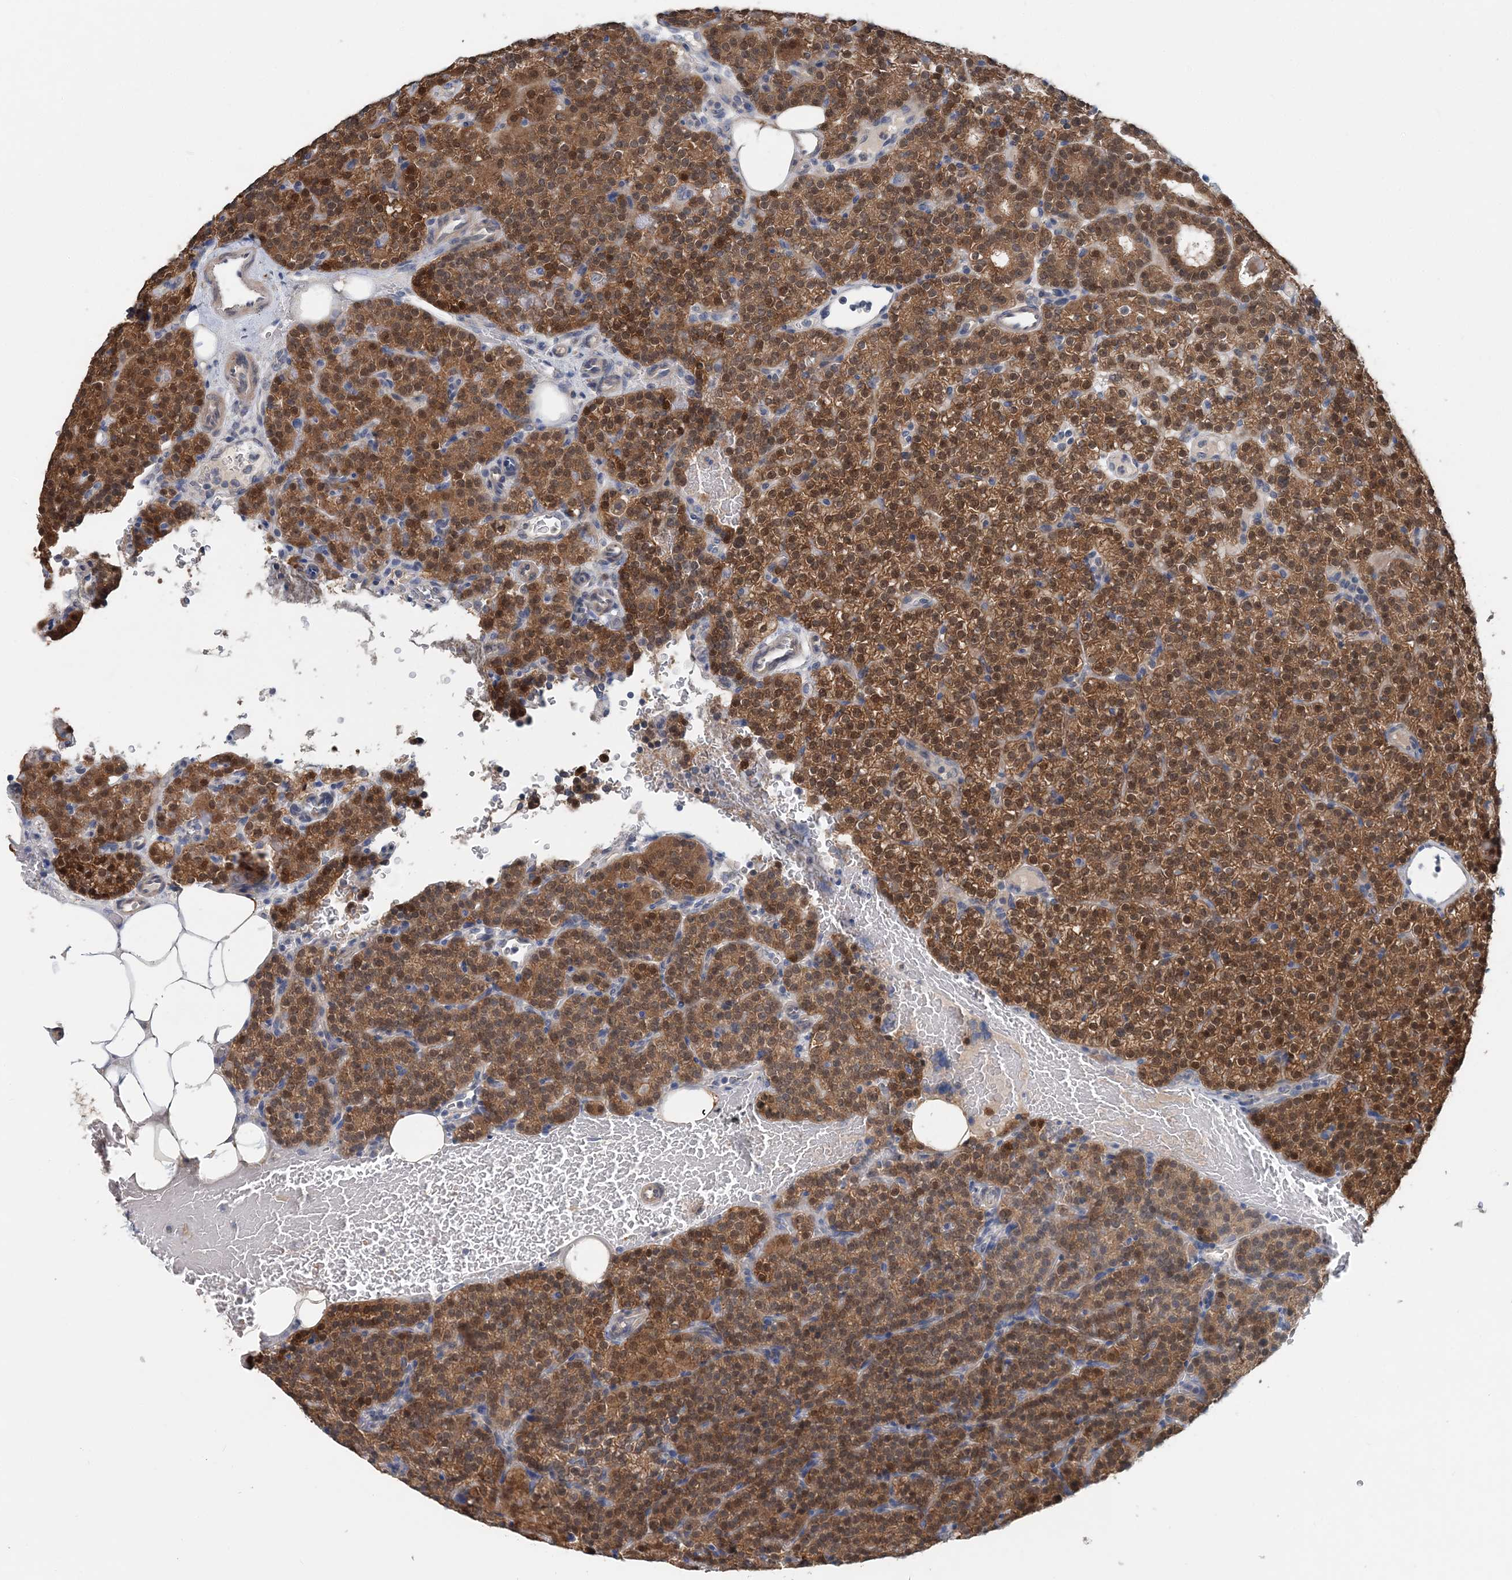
{"staining": {"intensity": "strong", "quantity": ">75%", "location": "cytoplasmic/membranous,nuclear"}, "tissue": "parathyroid gland", "cell_type": "Glandular cells", "image_type": "normal", "snomed": [{"axis": "morphology", "description": "Normal tissue, NOS"}, {"axis": "topography", "description": "Parathyroid gland"}], "caption": "Human parathyroid gland stained with a brown dye shows strong cytoplasmic/membranous,nuclear positive positivity in about >75% of glandular cells.", "gene": "PFN2", "patient": {"sex": "female", "age": 48}}